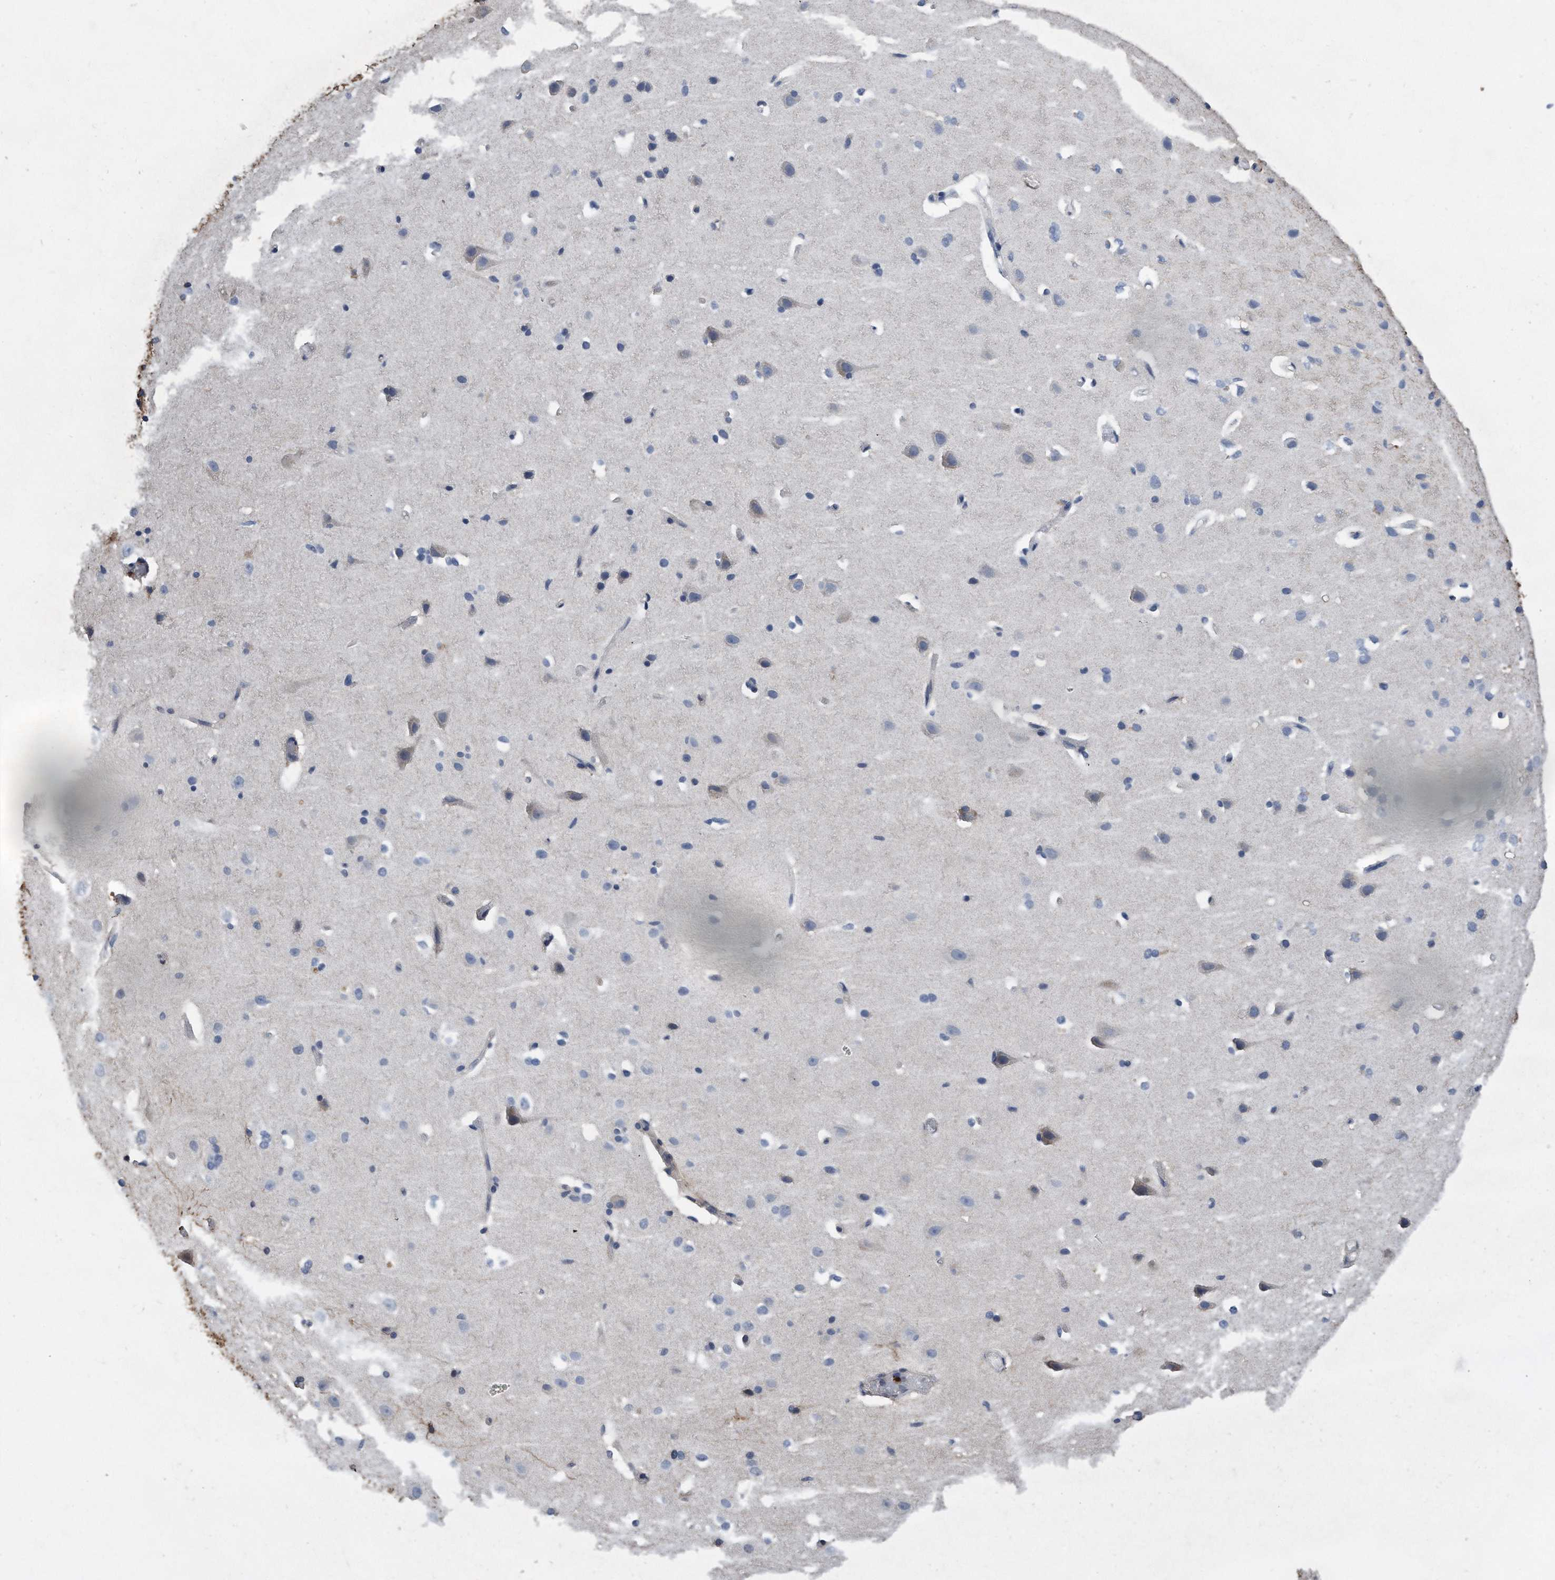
{"staining": {"intensity": "negative", "quantity": "none", "location": "none"}, "tissue": "cerebral cortex", "cell_type": "Endothelial cells", "image_type": "normal", "snomed": [{"axis": "morphology", "description": "Normal tissue, NOS"}, {"axis": "topography", "description": "Cerebral cortex"}], "caption": "This photomicrograph is of unremarkable cerebral cortex stained with immunohistochemistry to label a protein in brown with the nuclei are counter-stained blue. There is no positivity in endothelial cells. The staining is performed using DAB (3,3'-diaminobenzidine) brown chromogen with nuclei counter-stained in using hematoxylin.", "gene": "PCNA", "patient": {"sex": "male", "age": 34}}